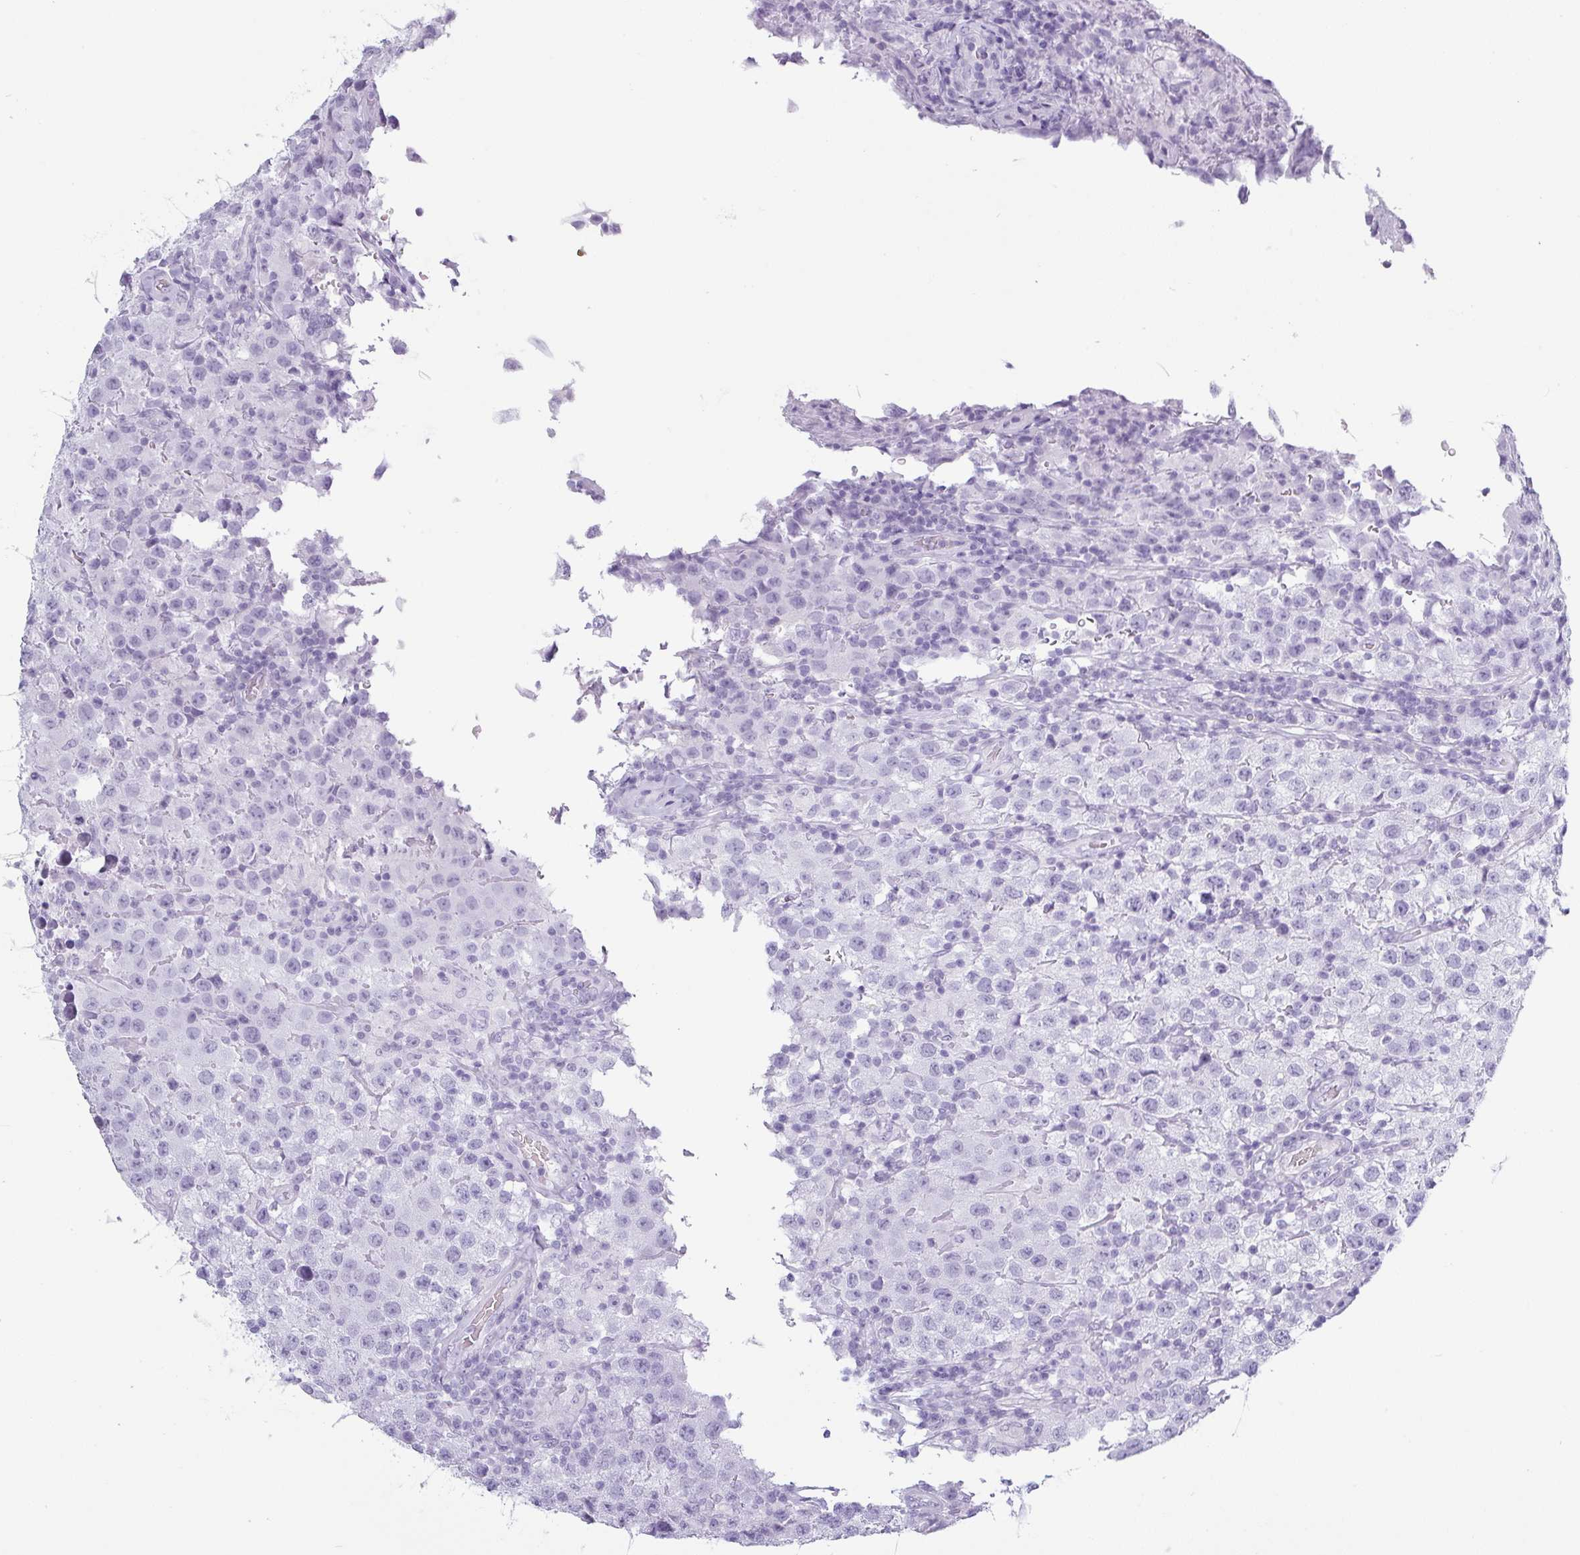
{"staining": {"intensity": "negative", "quantity": "none", "location": "none"}, "tissue": "testis cancer", "cell_type": "Tumor cells", "image_type": "cancer", "snomed": [{"axis": "morphology", "description": "Seminoma, NOS"}, {"axis": "morphology", "description": "Carcinoma, Embryonal, NOS"}, {"axis": "topography", "description": "Testis"}], "caption": "Immunohistochemical staining of embryonal carcinoma (testis) shows no significant expression in tumor cells.", "gene": "CRYBB2", "patient": {"sex": "male", "age": 41}}